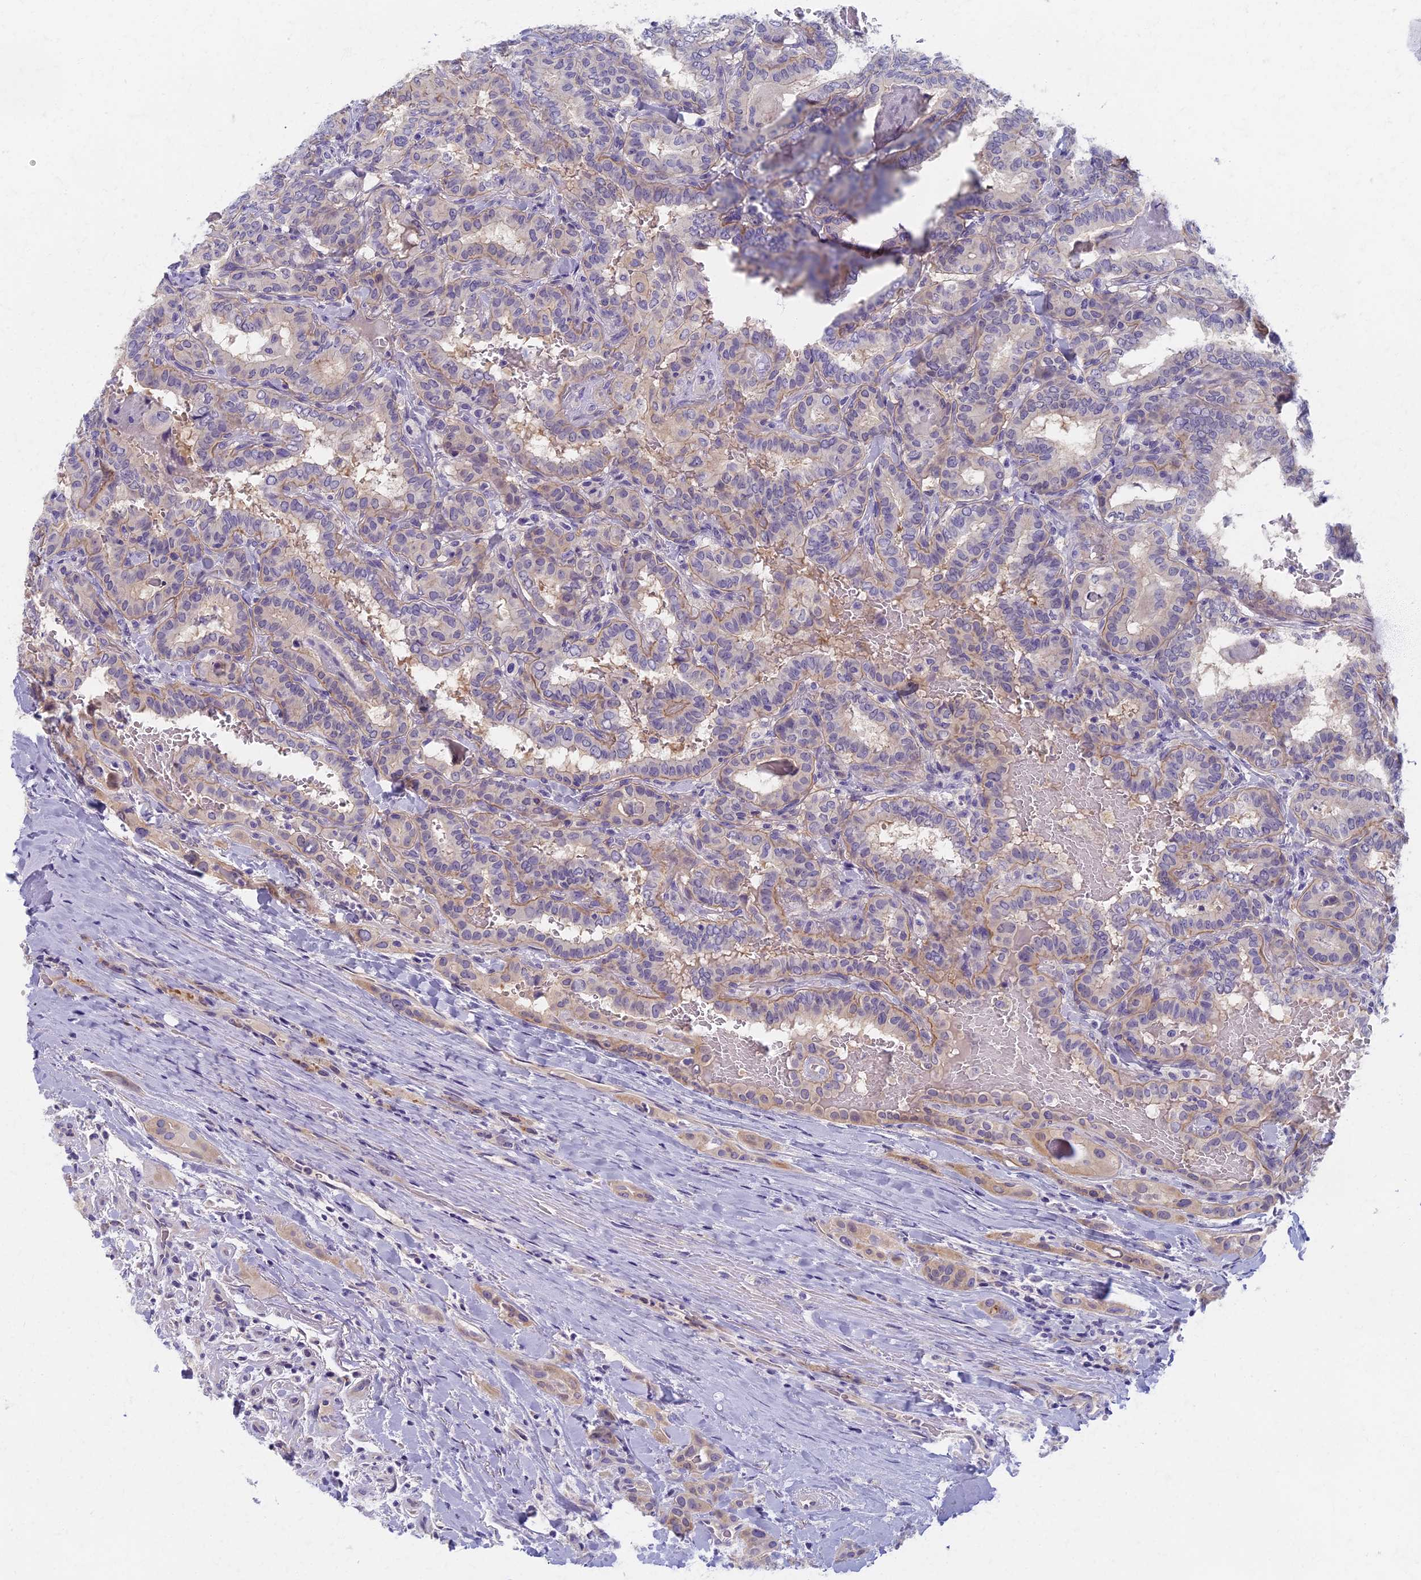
{"staining": {"intensity": "moderate", "quantity": "<25%", "location": "cytoplasmic/membranous"}, "tissue": "thyroid cancer", "cell_type": "Tumor cells", "image_type": "cancer", "snomed": [{"axis": "morphology", "description": "Papillary adenocarcinoma, NOS"}, {"axis": "topography", "description": "Thyroid gland"}], "caption": "This is a histology image of immunohistochemistry staining of thyroid papillary adenocarcinoma, which shows moderate expression in the cytoplasmic/membranous of tumor cells.", "gene": "AP4E1", "patient": {"sex": "female", "age": 72}}